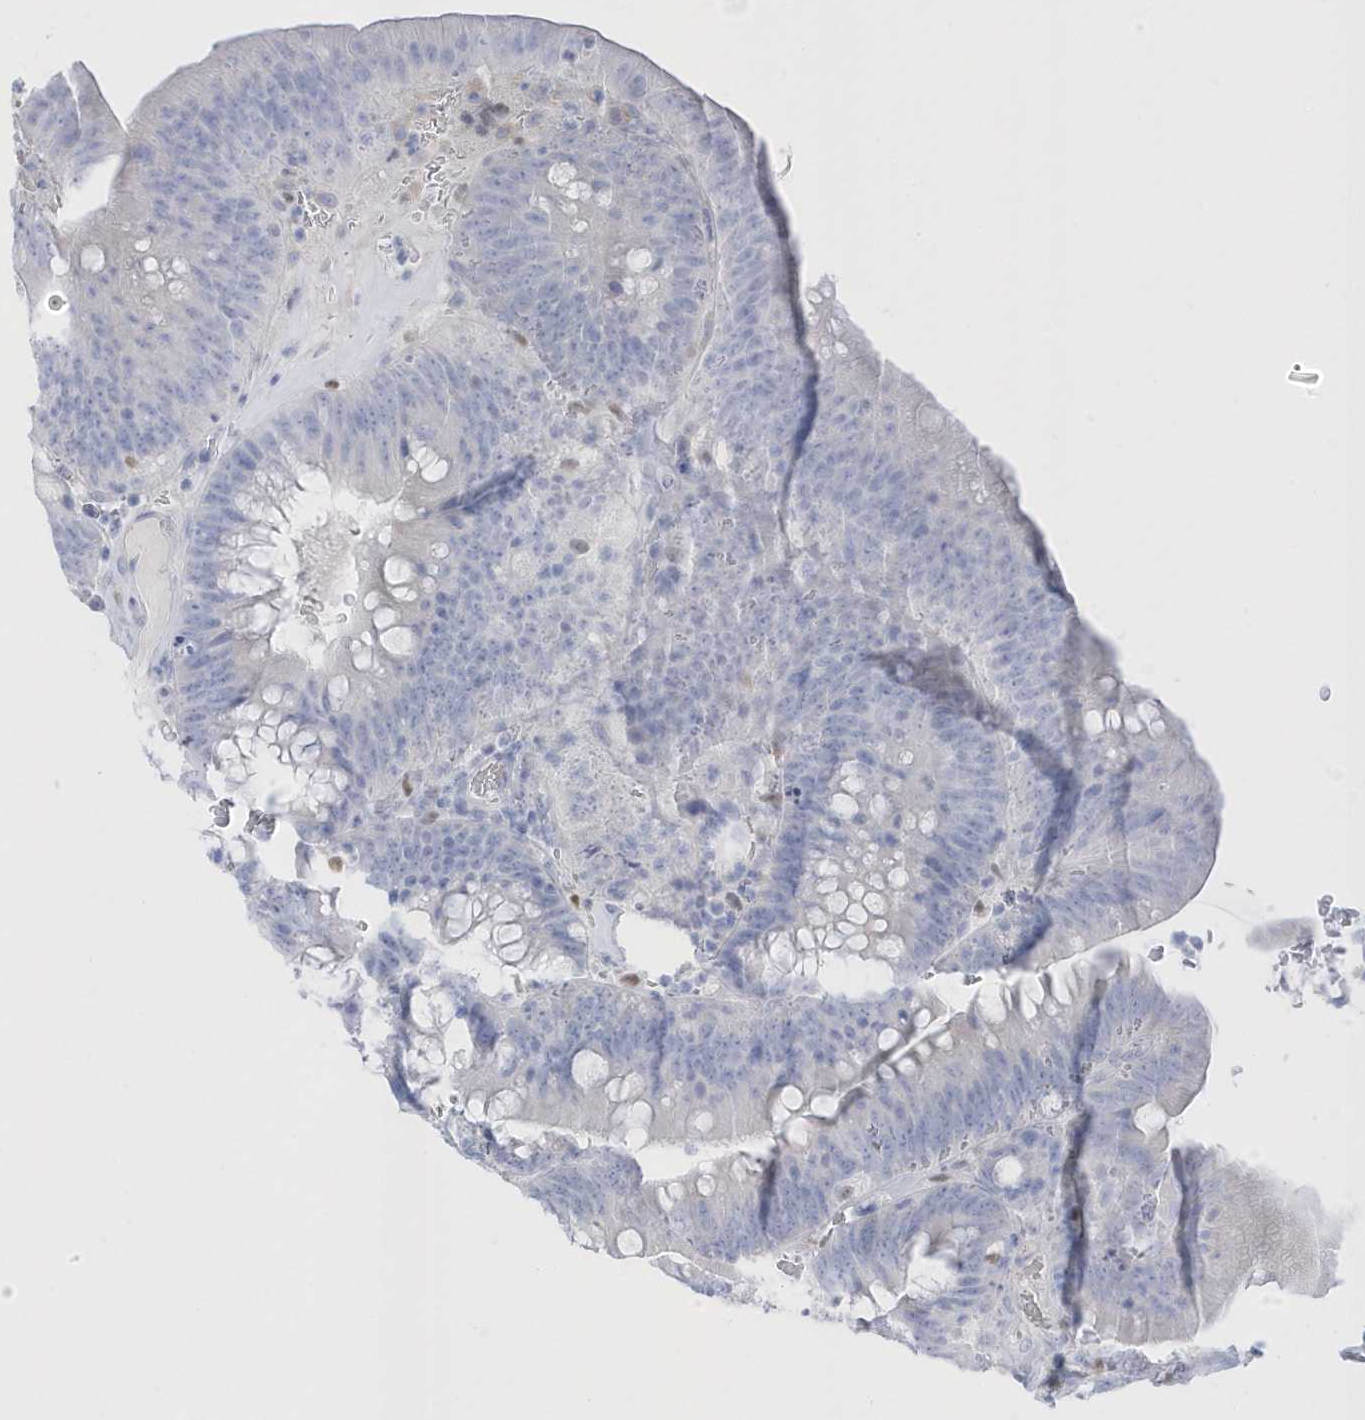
{"staining": {"intensity": "negative", "quantity": "none", "location": "none"}, "tissue": "colorectal cancer", "cell_type": "Tumor cells", "image_type": "cancer", "snomed": [{"axis": "morphology", "description": "Normal tissue, NOS"}, {"axis": "topography", "description": "Colon"}], "caption": "Human colorectal cancer stained for a protein using IHC exhibits no positivity in tumor cells.", "gene": "GTPBP6", "patient": {"sex": "female", "age": 82}}